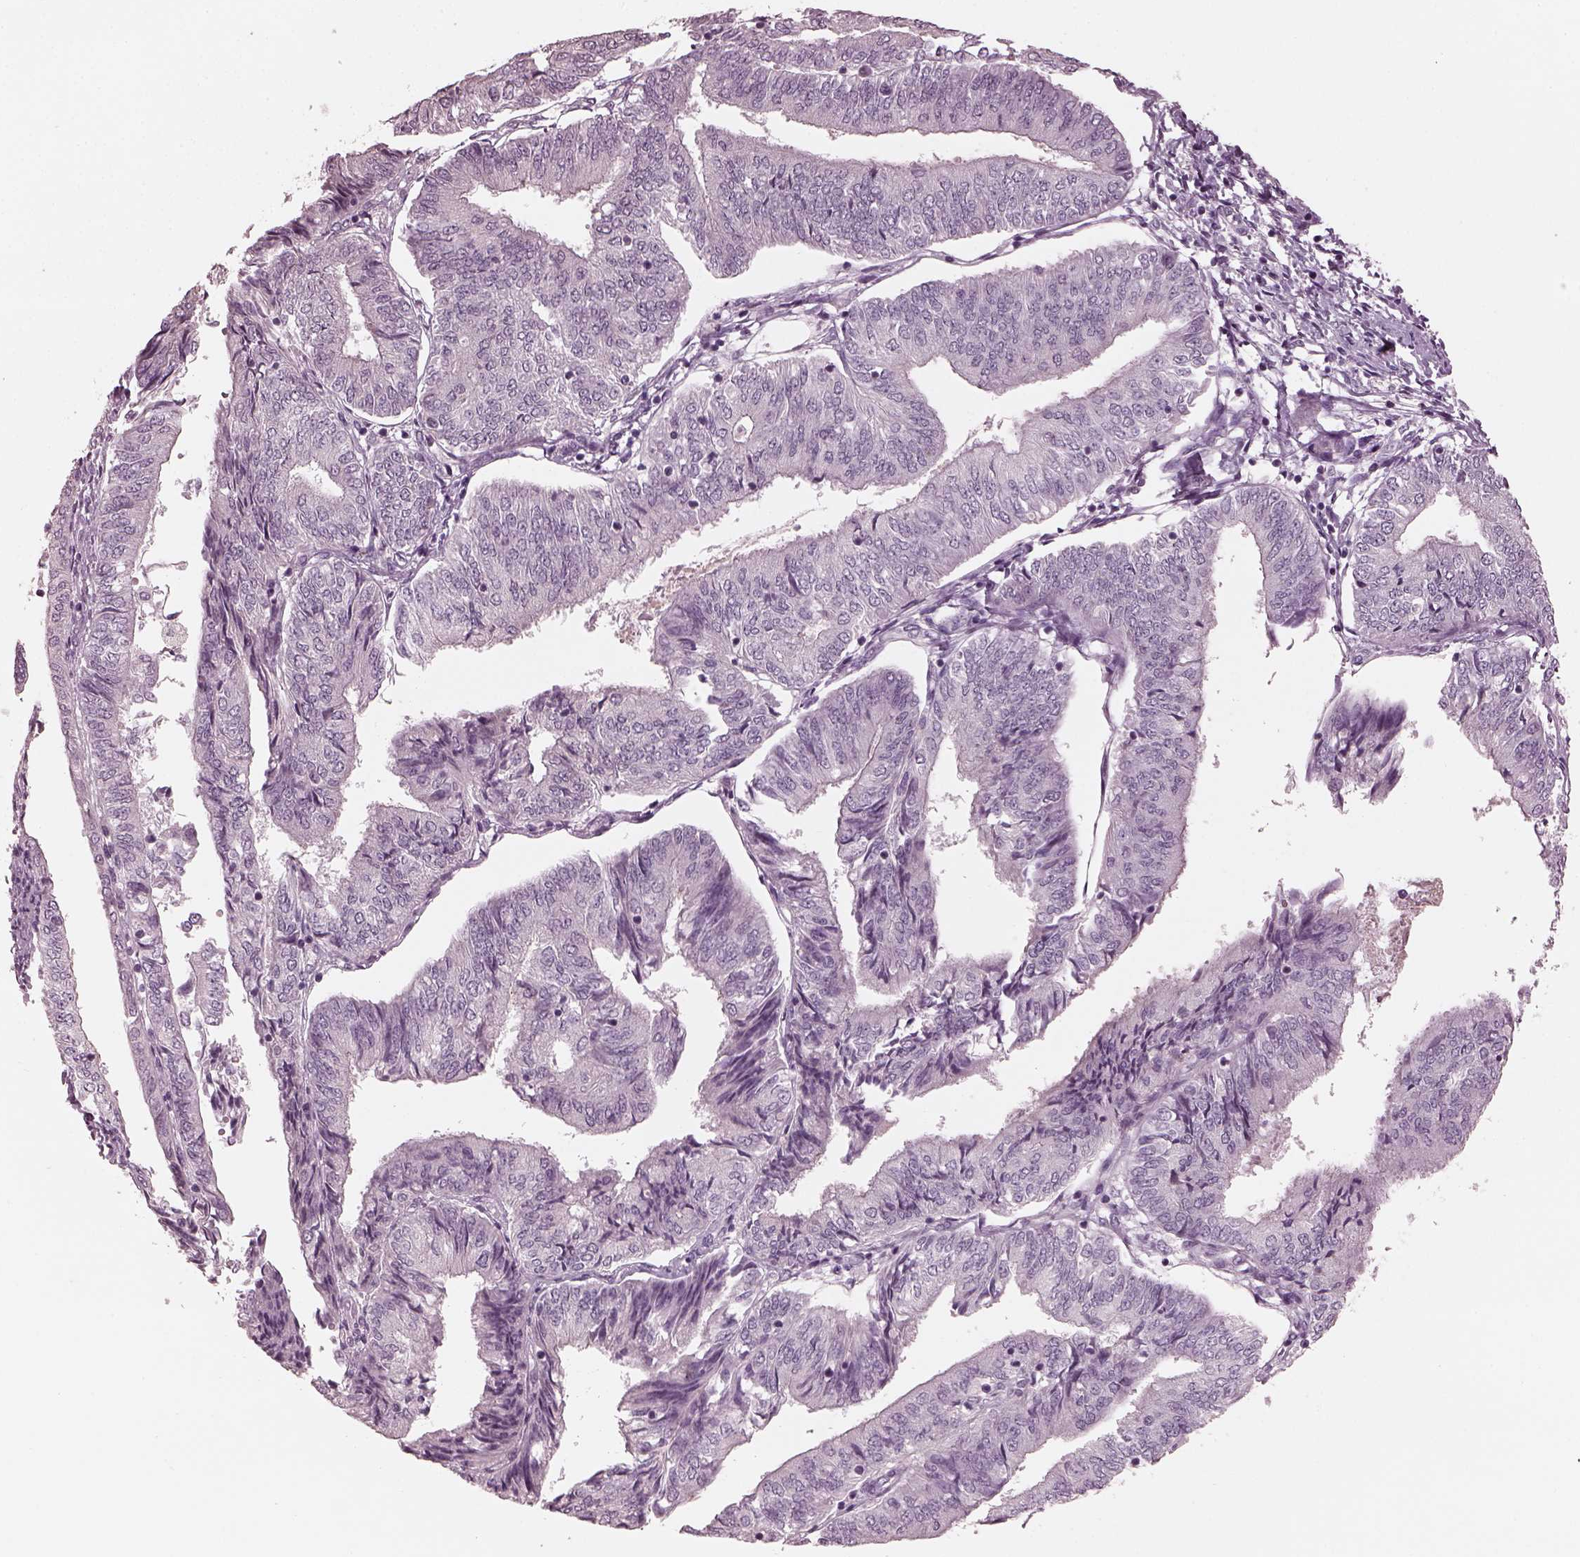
{"staining": {"intensity": "negative", "quantity": "none", "location": "none"}, "tissue": "endometrial cancer", "cell_type": "Tumor cells", "image_type": "cancer", "snomed": [{"axis": "morphology", "description": "Adenocarcinoma, NOS"}, {"axis": "topography", "description": "Endometrium"}], "caption": "An immunohistochemistry (IHC) image of endometrial cancer (adenocarcinoma) is shown. There is no staining in tumor cells of endometrial cancer (adenocarcinoma).", "gene": "OPTC", "patient": {"sex": "female", "age": 58}}